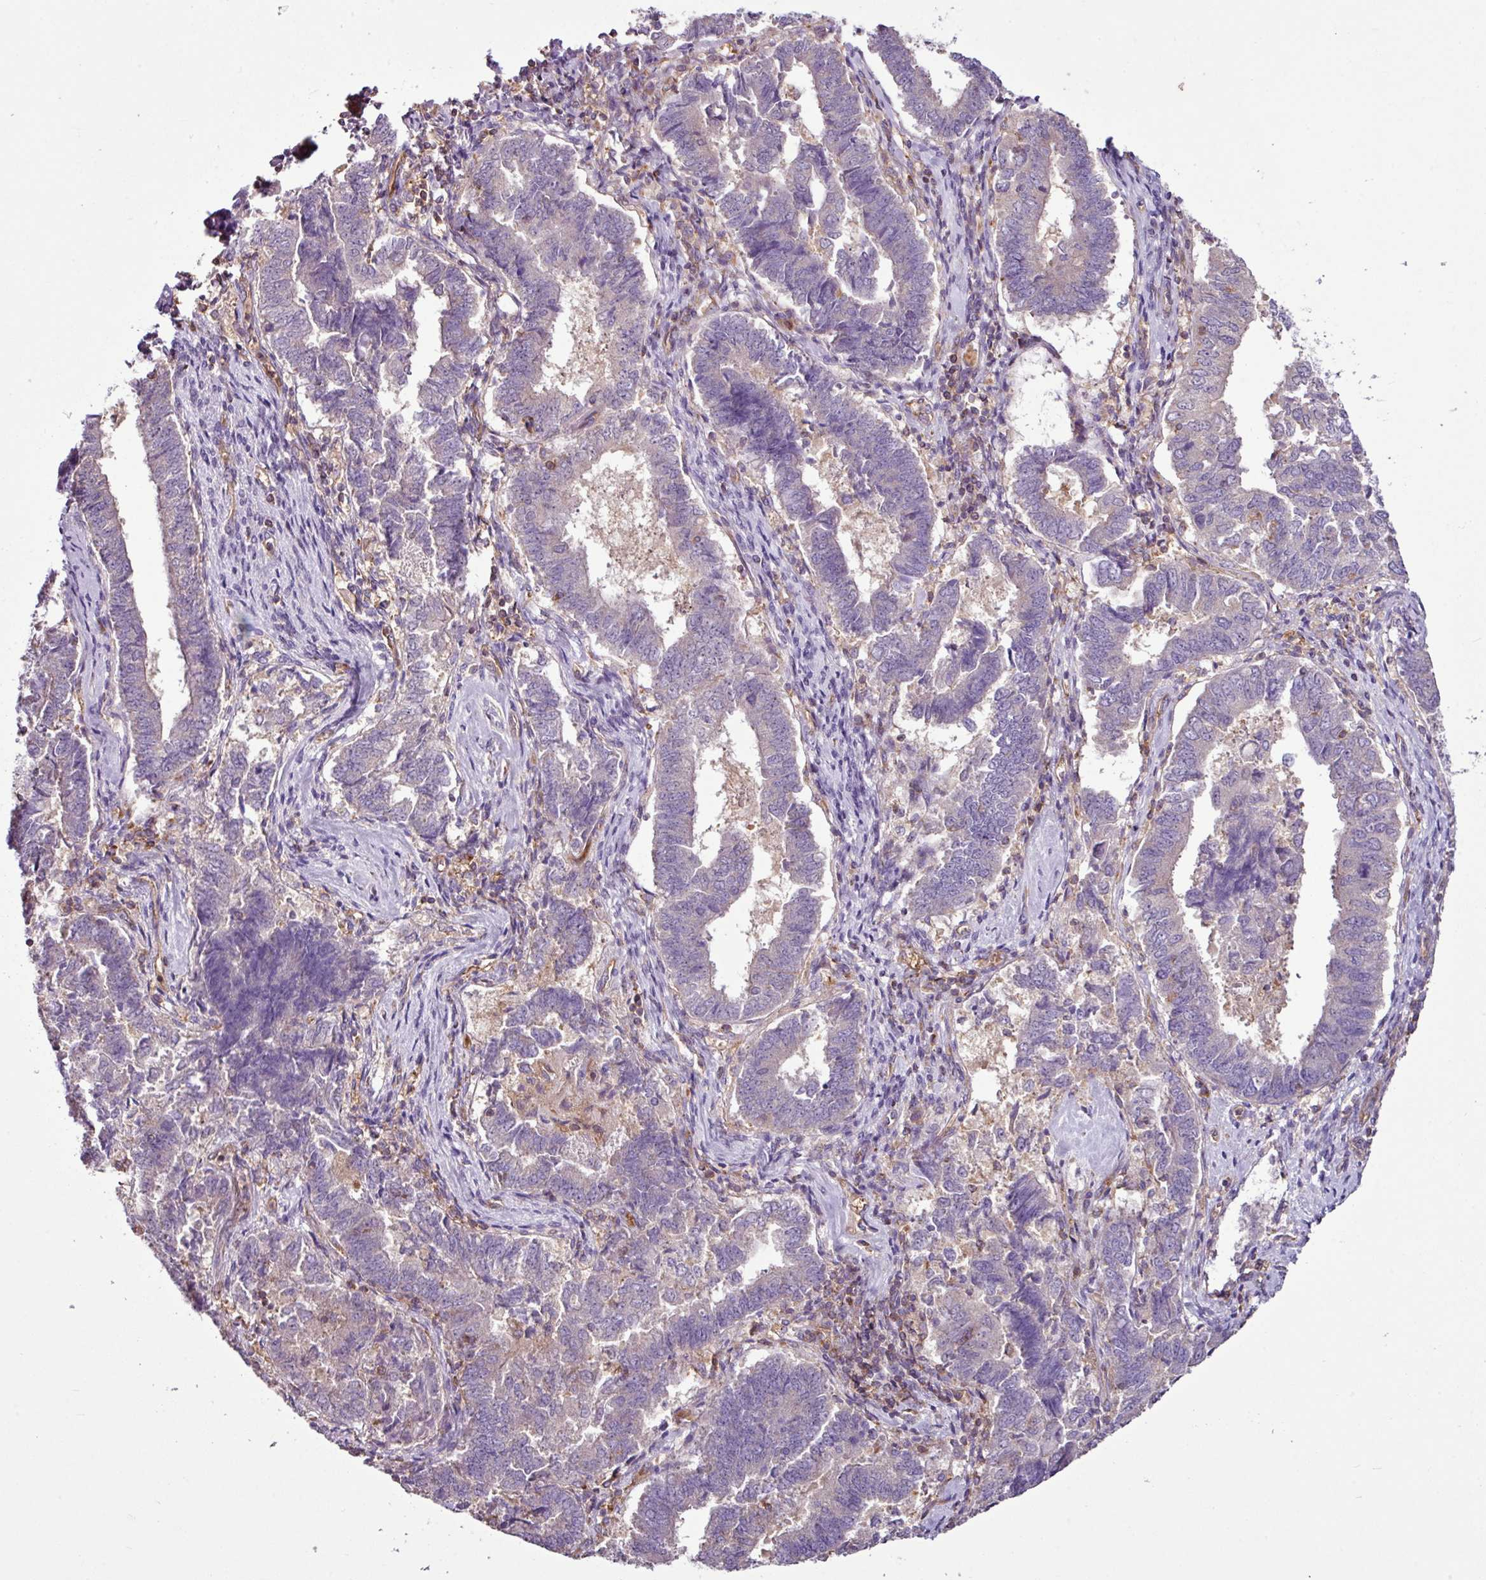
{"staining": {"intensity": "negative", "quantity": "none", "location": "none"}, "tissue": "endometrial cancer", "cell_type": "Tumor cells", "image_type": "cancer", "snomed": [{"axis": "morphology", "description": "Adenocarcinoma, NOS"}, {"axis": "topography", "description": "Endometrium"}], "caption": "Tumor cells show no significant protein staining in endometrial adenocarcinoma.", "gene": "ZNF106", "patient": {"sex": "female", "age": 72}}